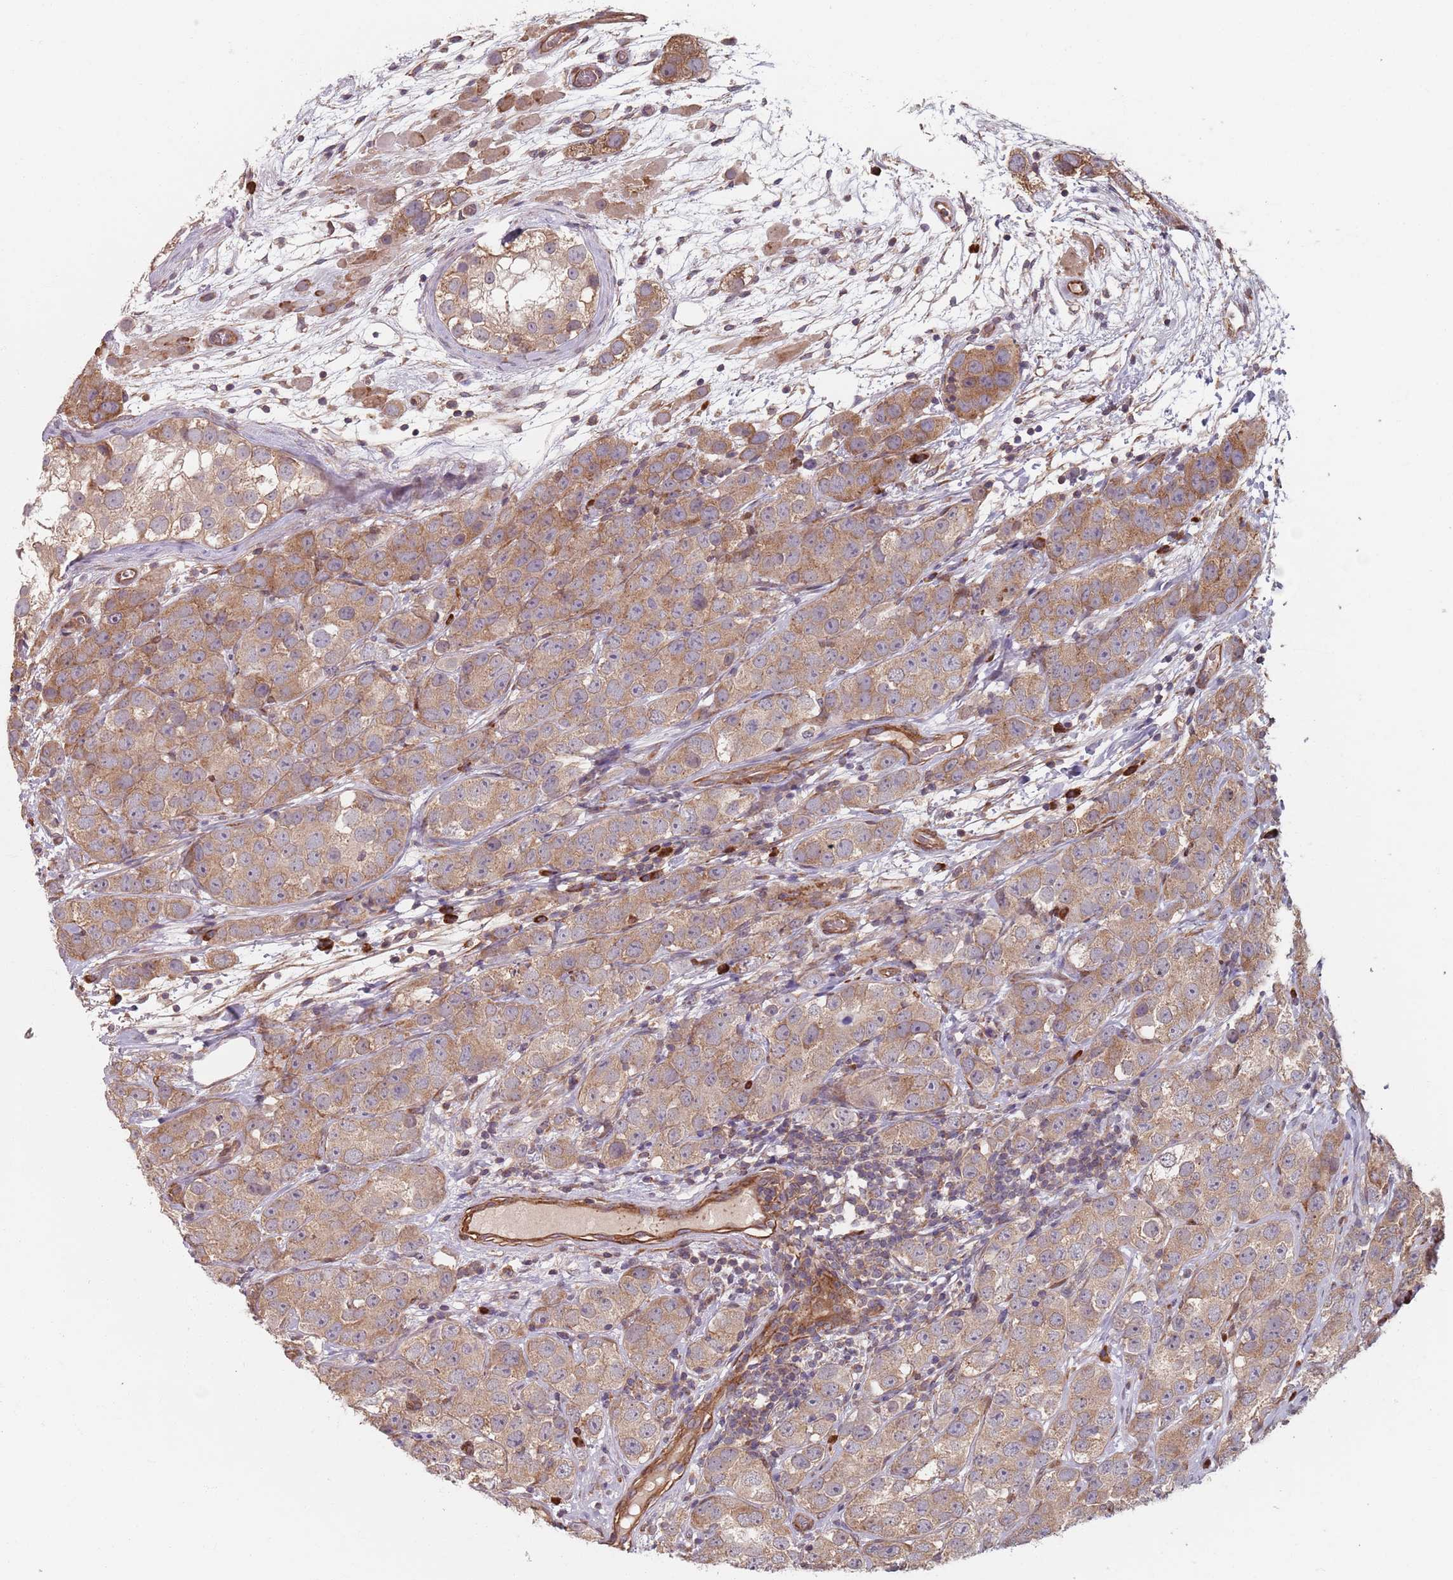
{"staining": {"intensity": "moderate", "quantity": ">75%", "location": "cytoplasmic/membranous"}, "tissue": "testis cancer", "cell_type": "Tumor cells", "image_type": "cancer", "snomed": [{"axis": "morphology", "description": "Seminoma, NOS"}, {"axis": "topography", "description": "Testis"}], "caption": "A micrograph of human seminoma (testis) stained for a protein shows moderate cytoplasmic/membranous brown staining in tumor cells.", "gene": "NOTCH3", "patient": {"sex": "male", "age": 28}}